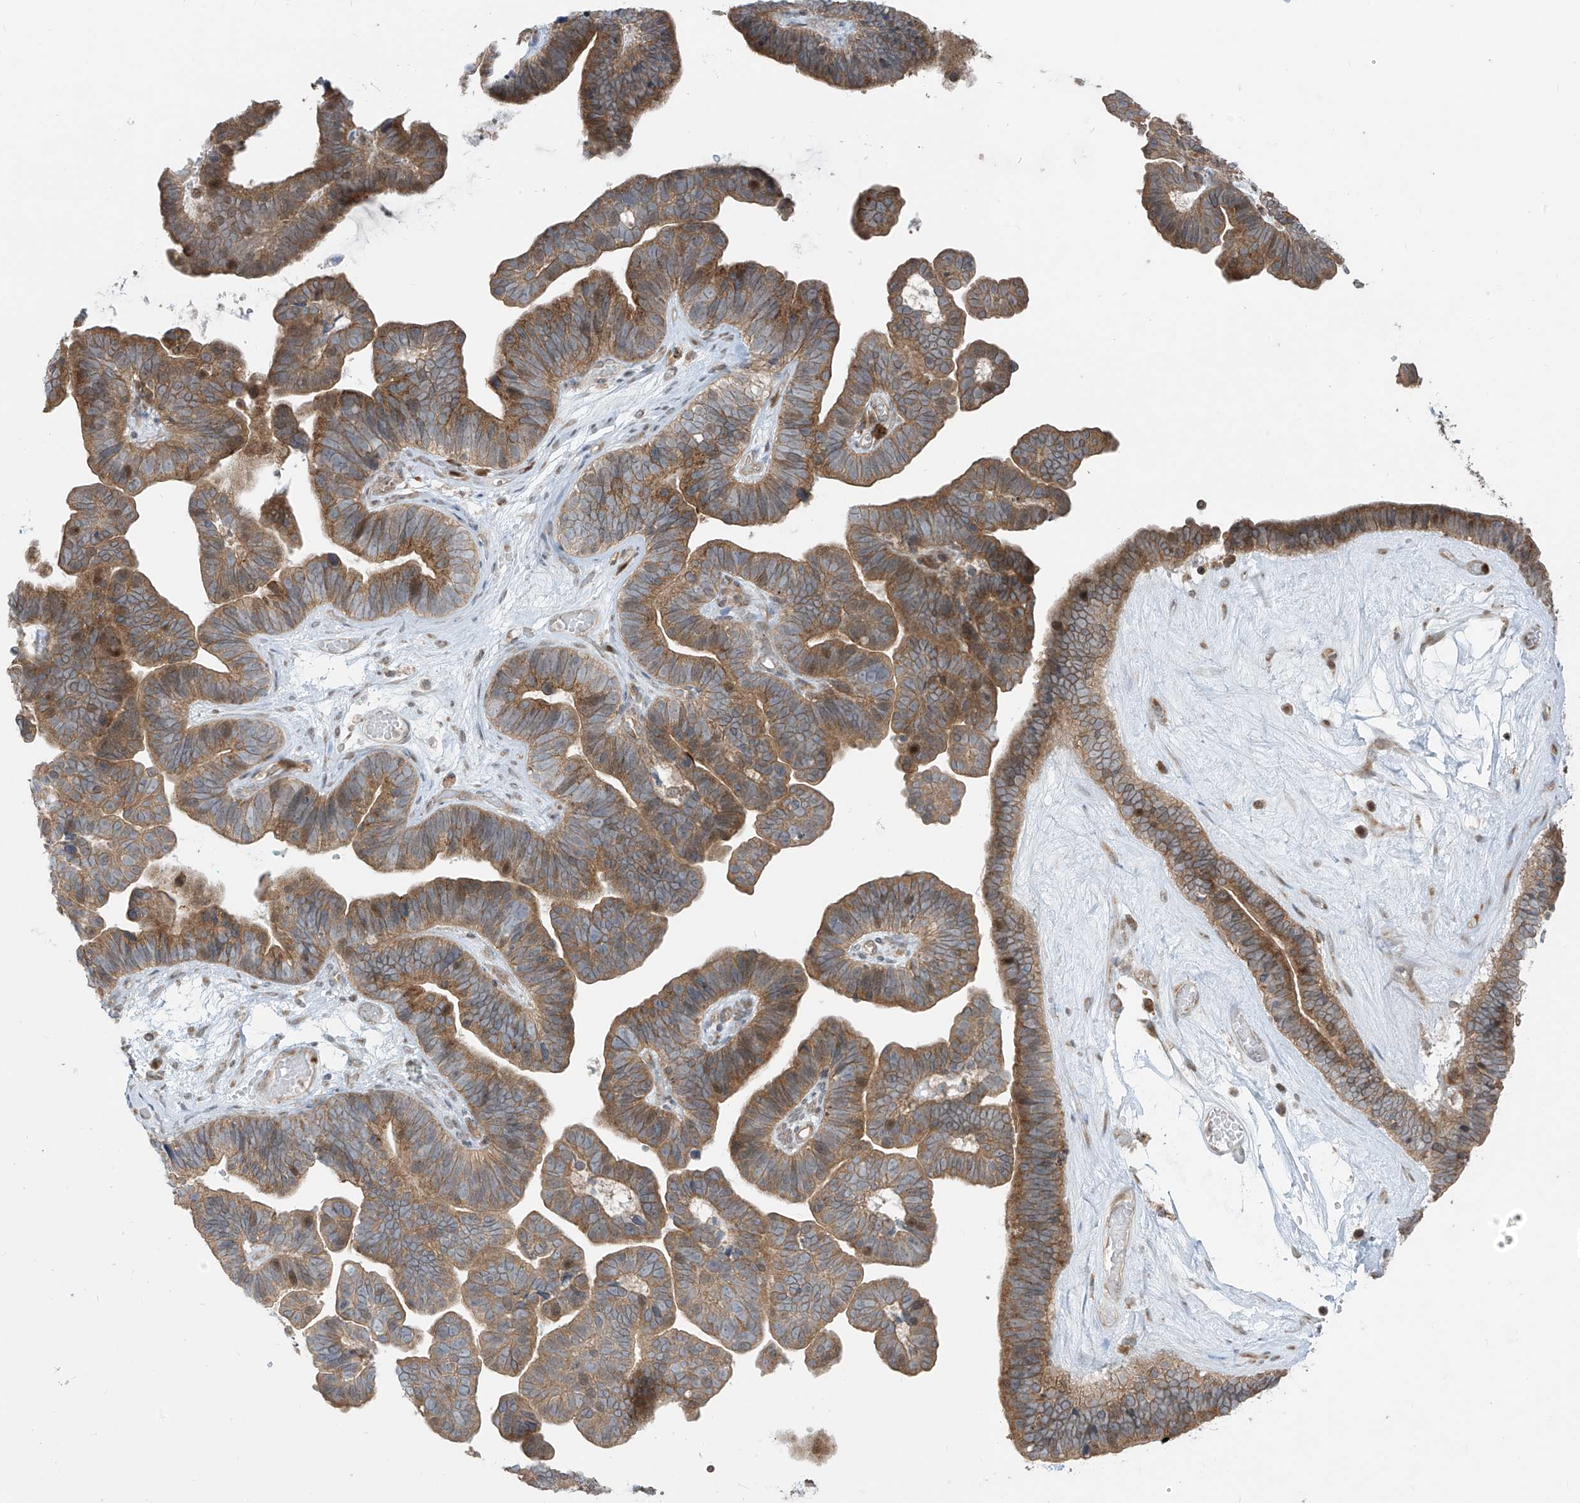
{"staining": {"intensity": "moderate", "quantity": ">75%", "location": "cytoplasmic/membranous"}, "tissue": "ovarian cancer", "cell_type": "Tumor cells", "image_type": "cancer", "snomed": [{"axis": "morphology", "description": "Cystadenocarcinoma, serous, NOS"}, {"axis": "topography", "description": "Ovary"}], "caption": "This image displays IHC staining of human ovarian cancer, with medium moderate cytoplasmic/membranous positivity in approximately >75% of tumor cells.", "gene": "PDE11A", "patient": {"sex": "female", "age": 56}}